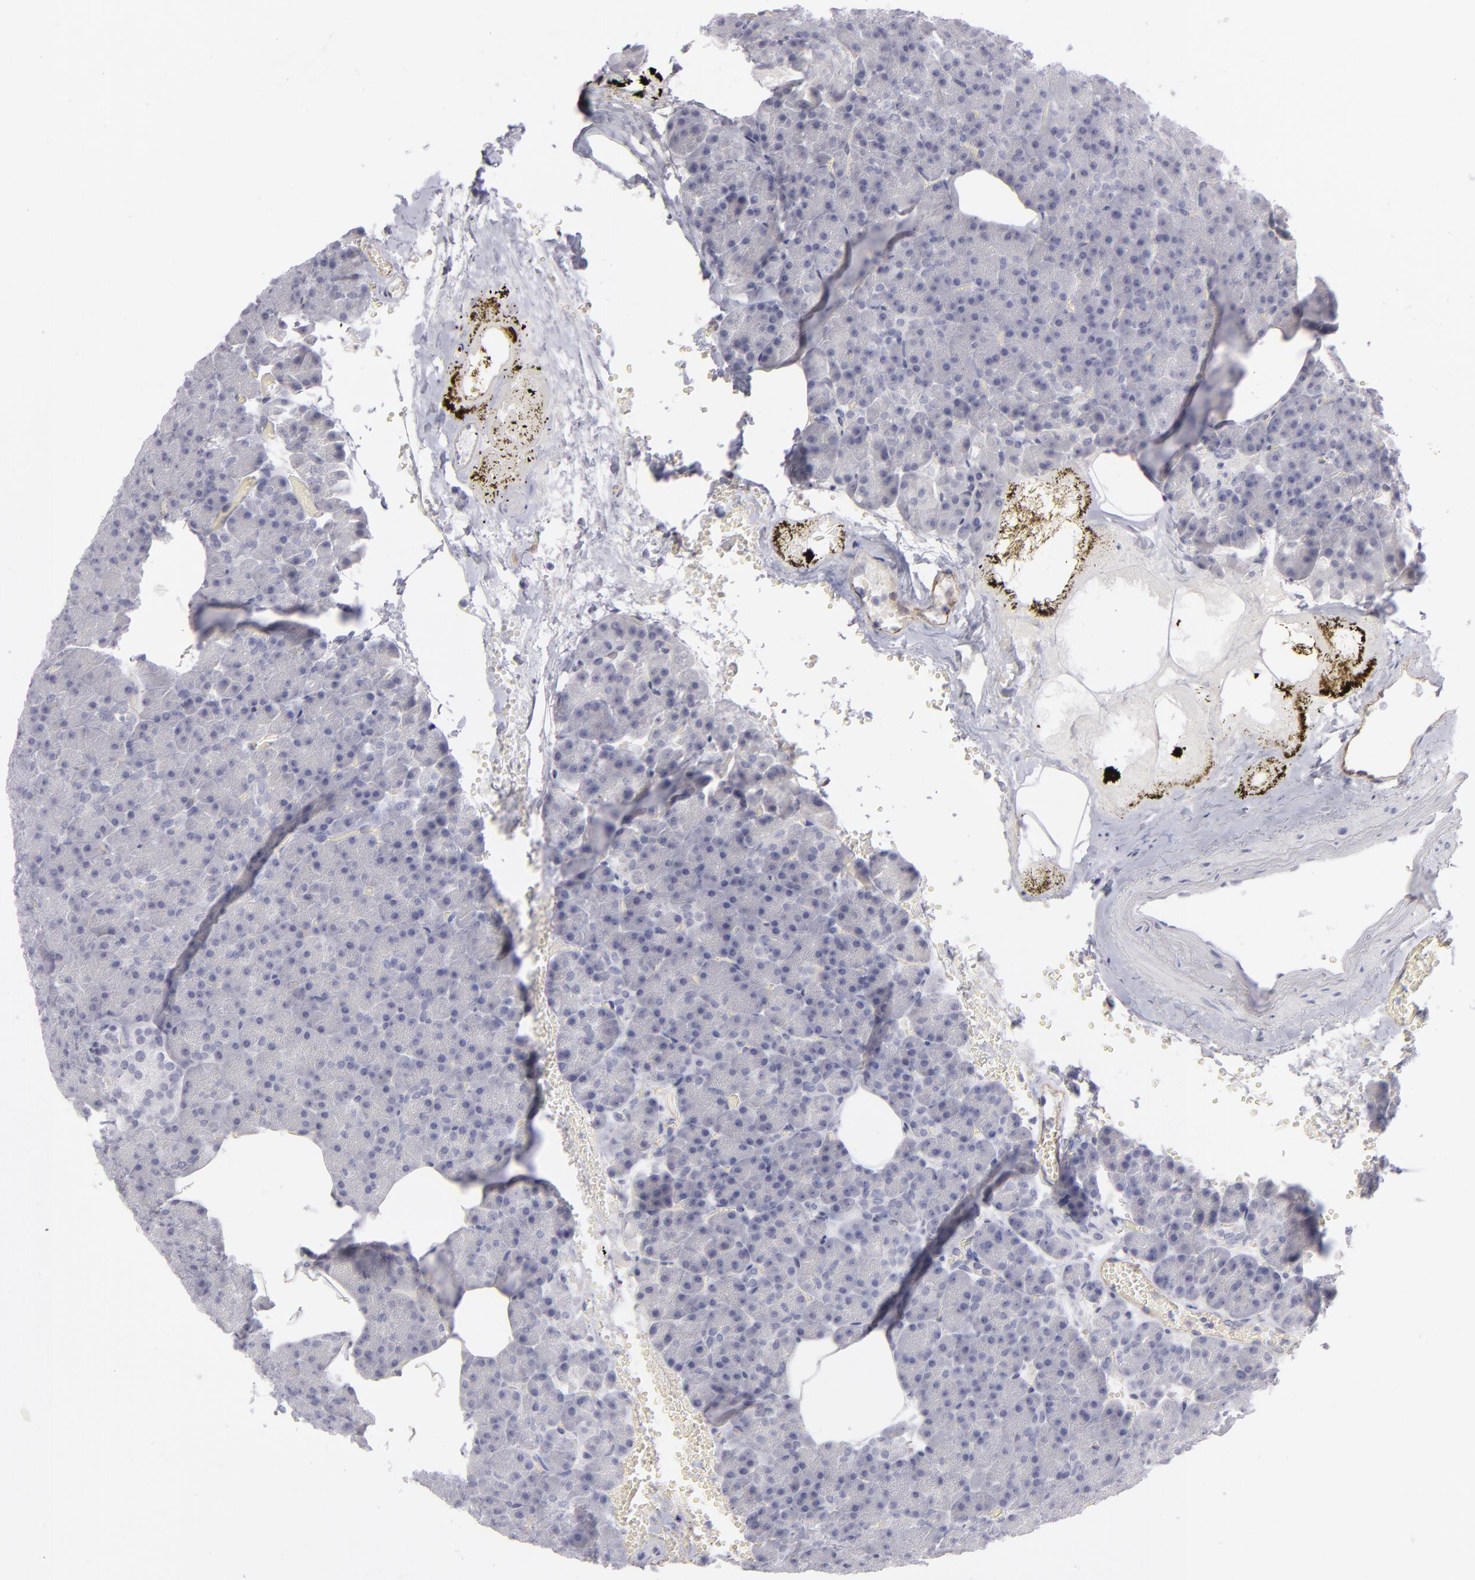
{"staining": {"intensity": "negative", "quantity": "none", "location": "none"}, "tissue": "pancreas", "cell_type": "Exocrine glandular cells", "image_type": "normal", "snomed": [{"axis": "morphology", "description": "Normal tissue, NOS"}, {"axis": "topography", "description": "Pancreas"}], "caption": "High power microscopy image of an immunohistochemistry (IHC) image of normal pancreas, revealing no significant positivity in exocrine glandular cells.", "gene": "ITGB4", "patient": {"sex": "female", "age": 35}}